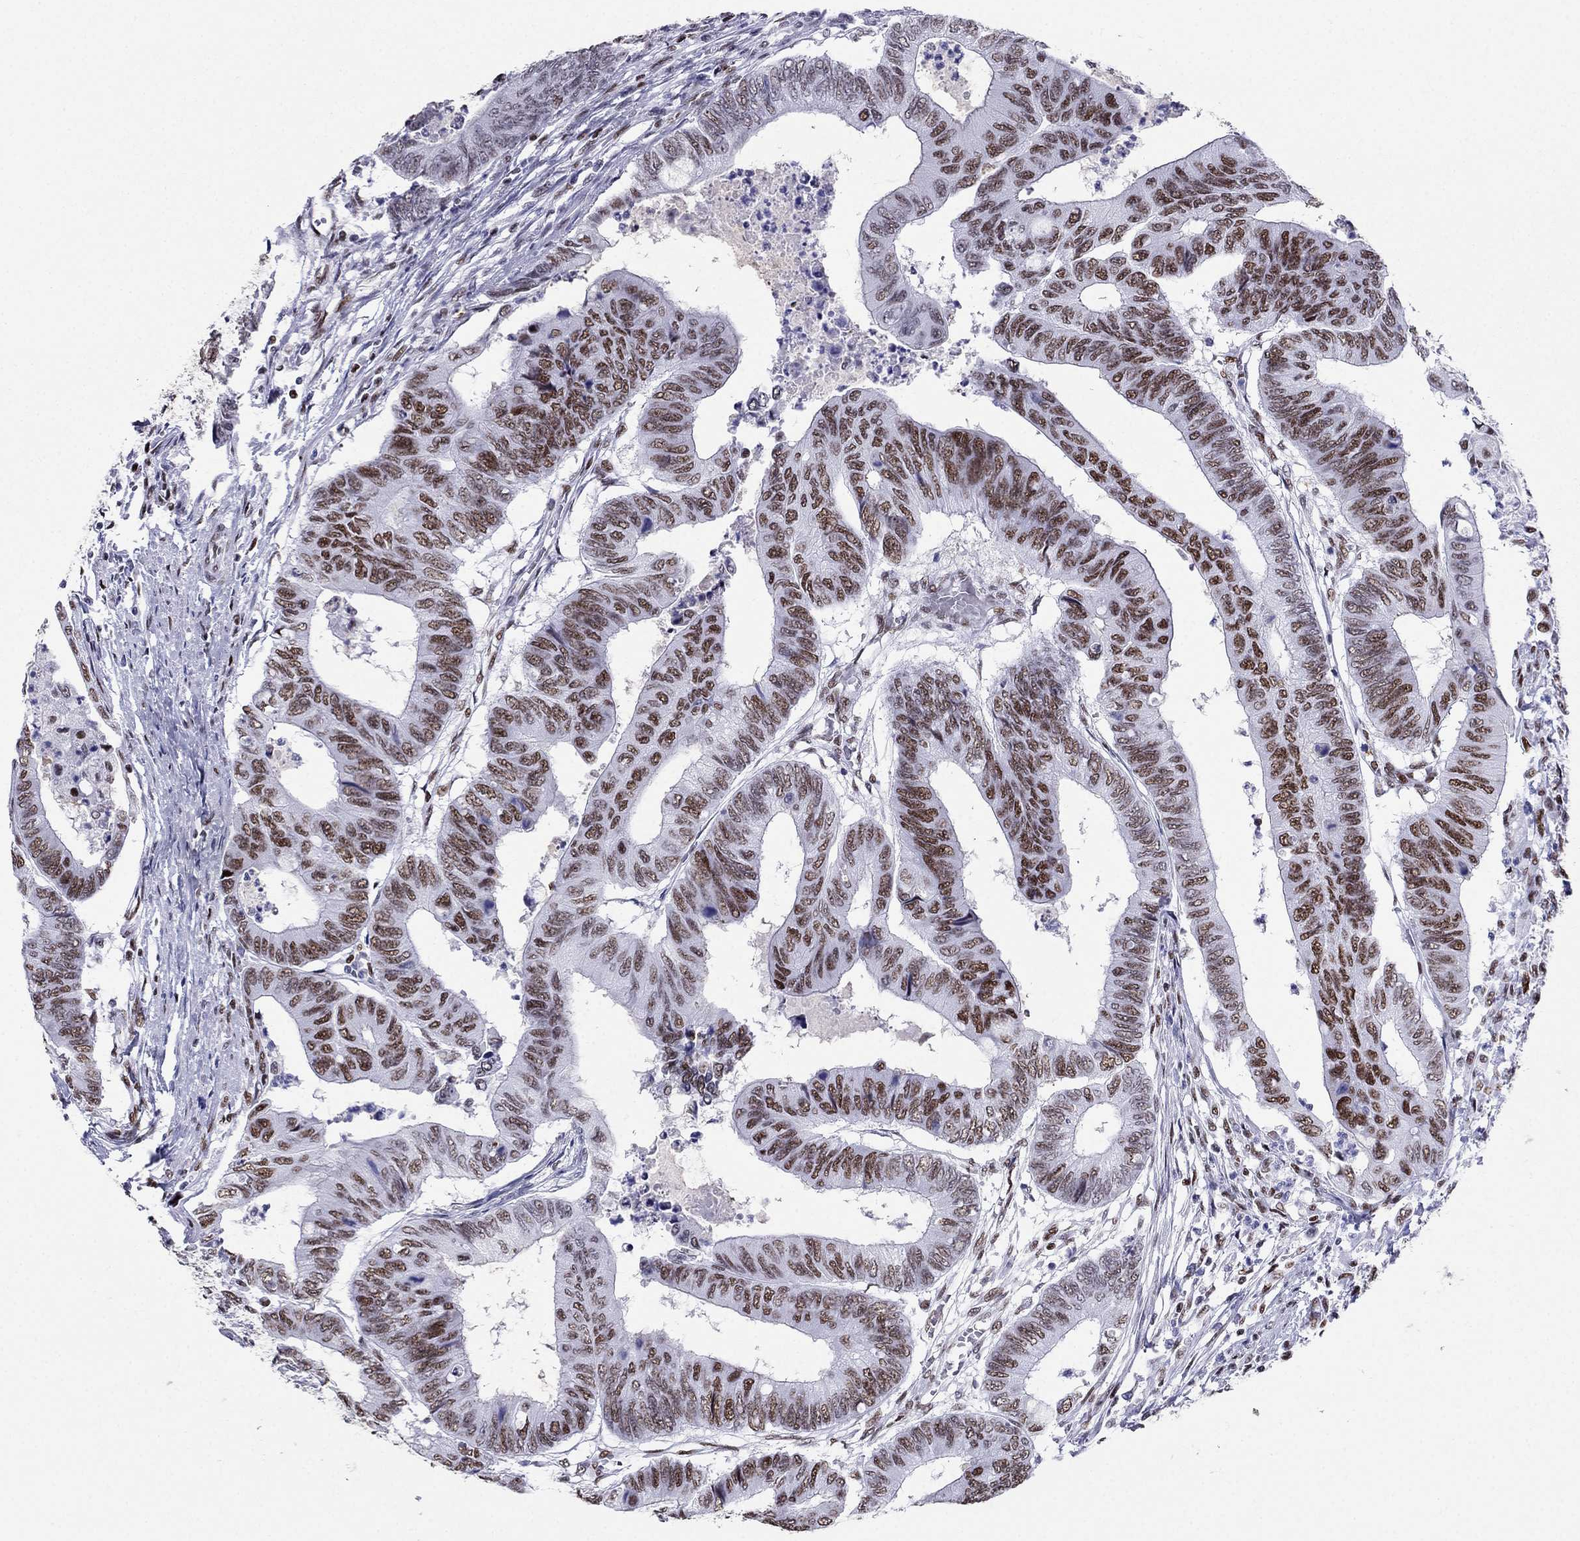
{"staining": {"intensity": "strong", "quantity": ">75%", "location": "nuclear"}, "tissue": "colorectal cancer", "cell_type": "Tumor cells", "image_type": "cancer", "snomed": [{"axis": "morphology", "description": "Normal tissue, NOS"}, {"axis": "morphology", "description": "Adenocarcinoma, NOS"}, {"axis": "topography", "description": "Rectum"}, {"axis": "topography", "description": "Peripheral nerve tissue"}], "caption": "About >75% of tumor cells in colorectal cancer (adenocarcinoma) reveal strong nuclear protein expression as visualized by brown immunohistochemical staining.", "gene": "PPM1G", "patient": {"sex": "male", "age": 92}}